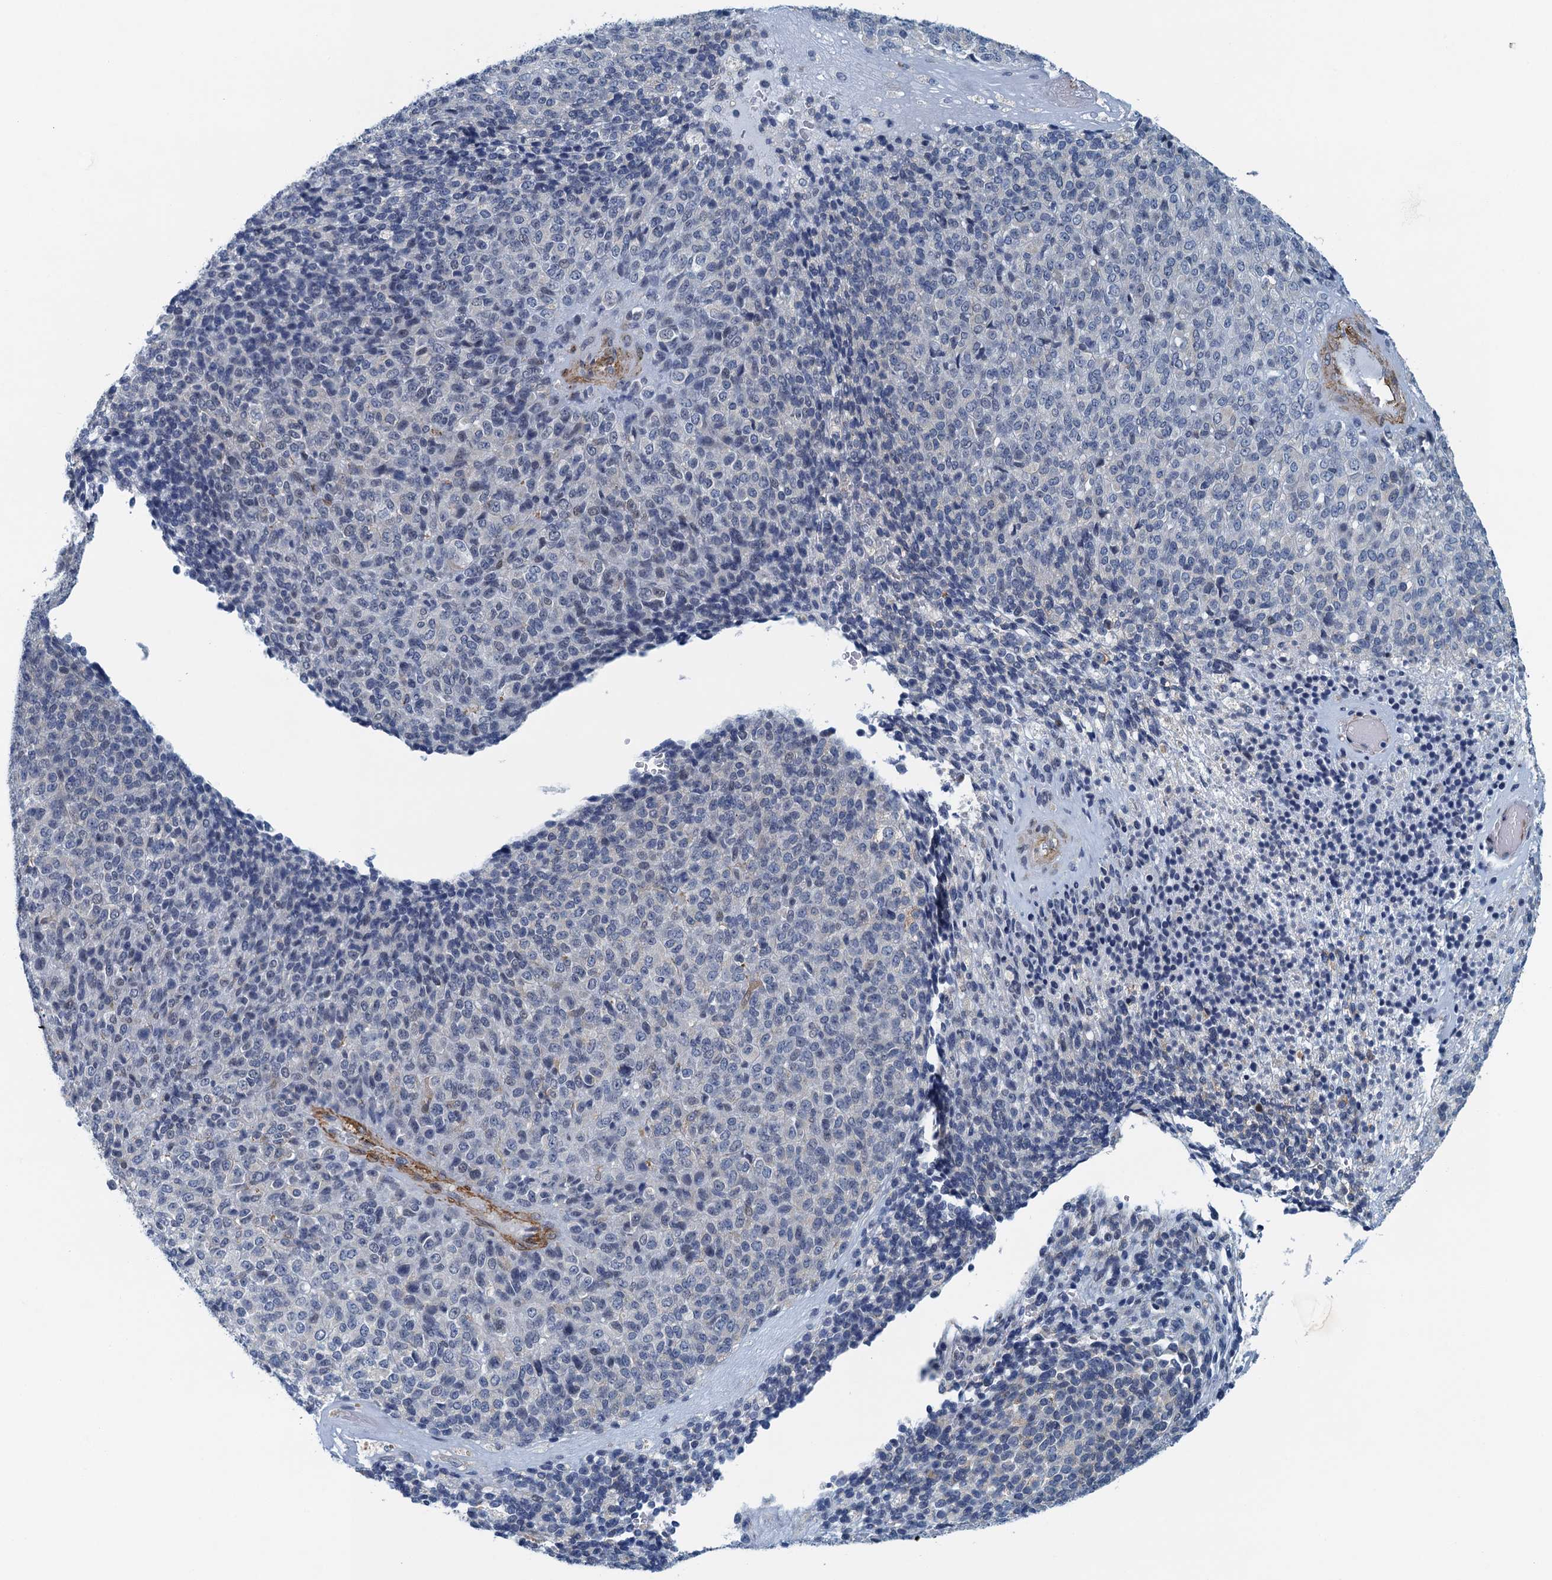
{"staining": {"intensity": "negative", "quantity": "none", "location": "none"}, "tissue": "melanoma", "cell_type": "Tumor cells", "image_type": "cancer", "snomed": [{"axis": "morphology", "description": "Malignant melanoma, Metastatic site"}, {"axis": "topography", "description": "Brain"}], "caption": "Melanoma was stained to show a protein in brown. There is no significant staining in tumor cells.", "gene": "ALG2", "patient": {"sex": "female", "age": 56}}